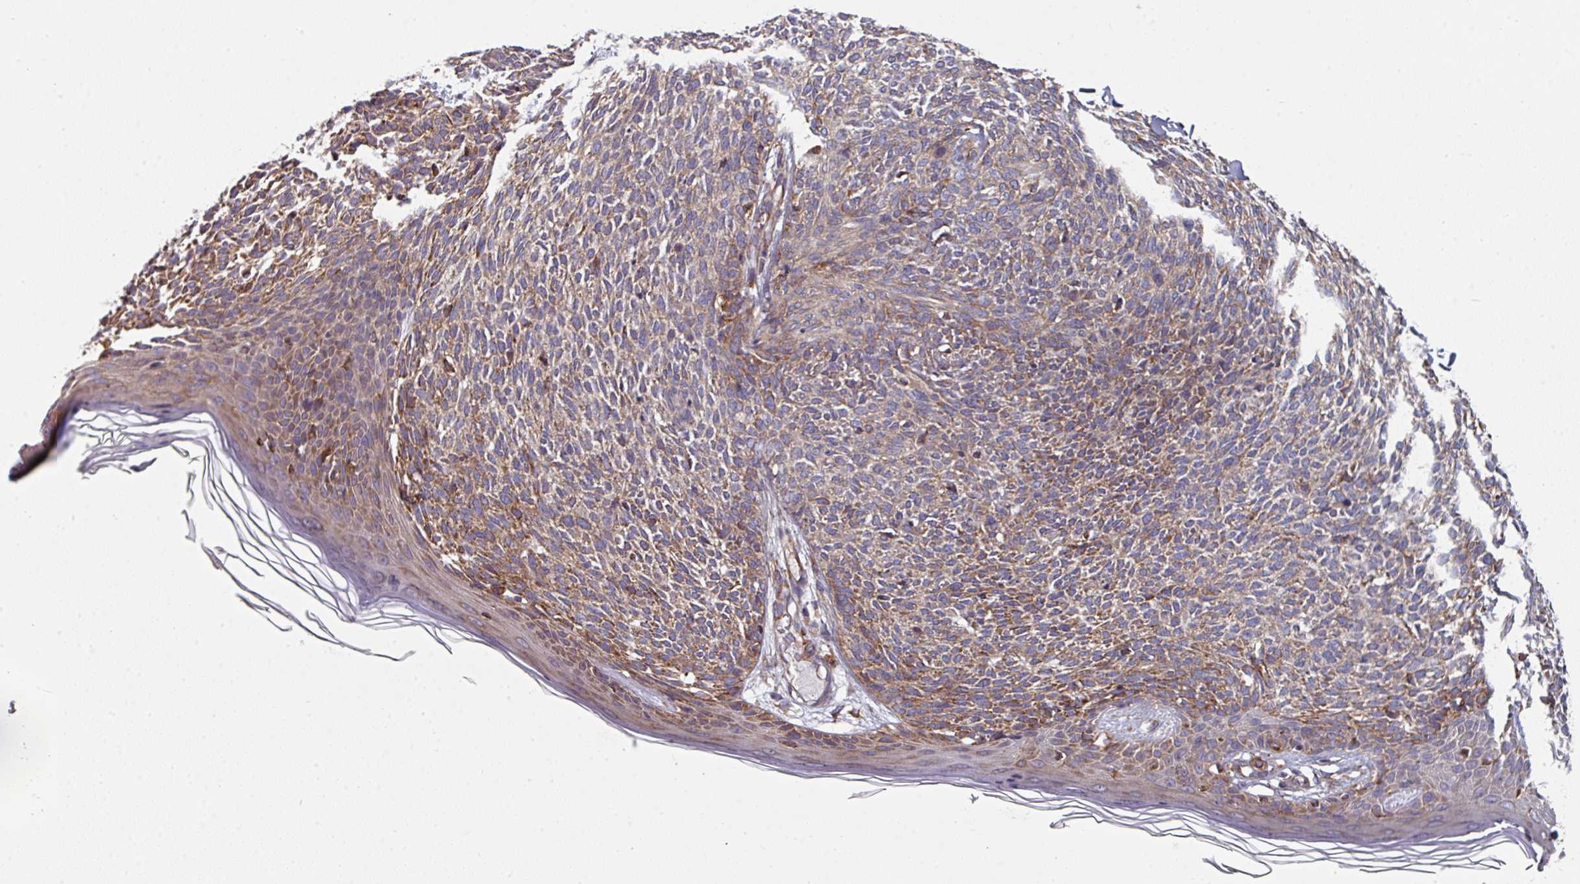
{"staining": {"intensity": "moderate", "quantity": ">75%", "location": "cytoplasmic/membranous"}, "tissue": "skin cancer", "cell_type": "Tumor cells", "image_type": "cancer", "snomed": [{"axis": "morphology", "description": "Basal cell carcinoma"}, {"axis": "topography", "description": "Skin"}], "caption": "This histopathology image shows immunohistochemistry (IHC) staining of human skin cancer (basal cell carcinoma), with medium moderate cytoplasmic/membranous staining in approximately >75% of tumor cells.", "gene": "FAT4", "patient": {"sex": "female", "age": 66}}